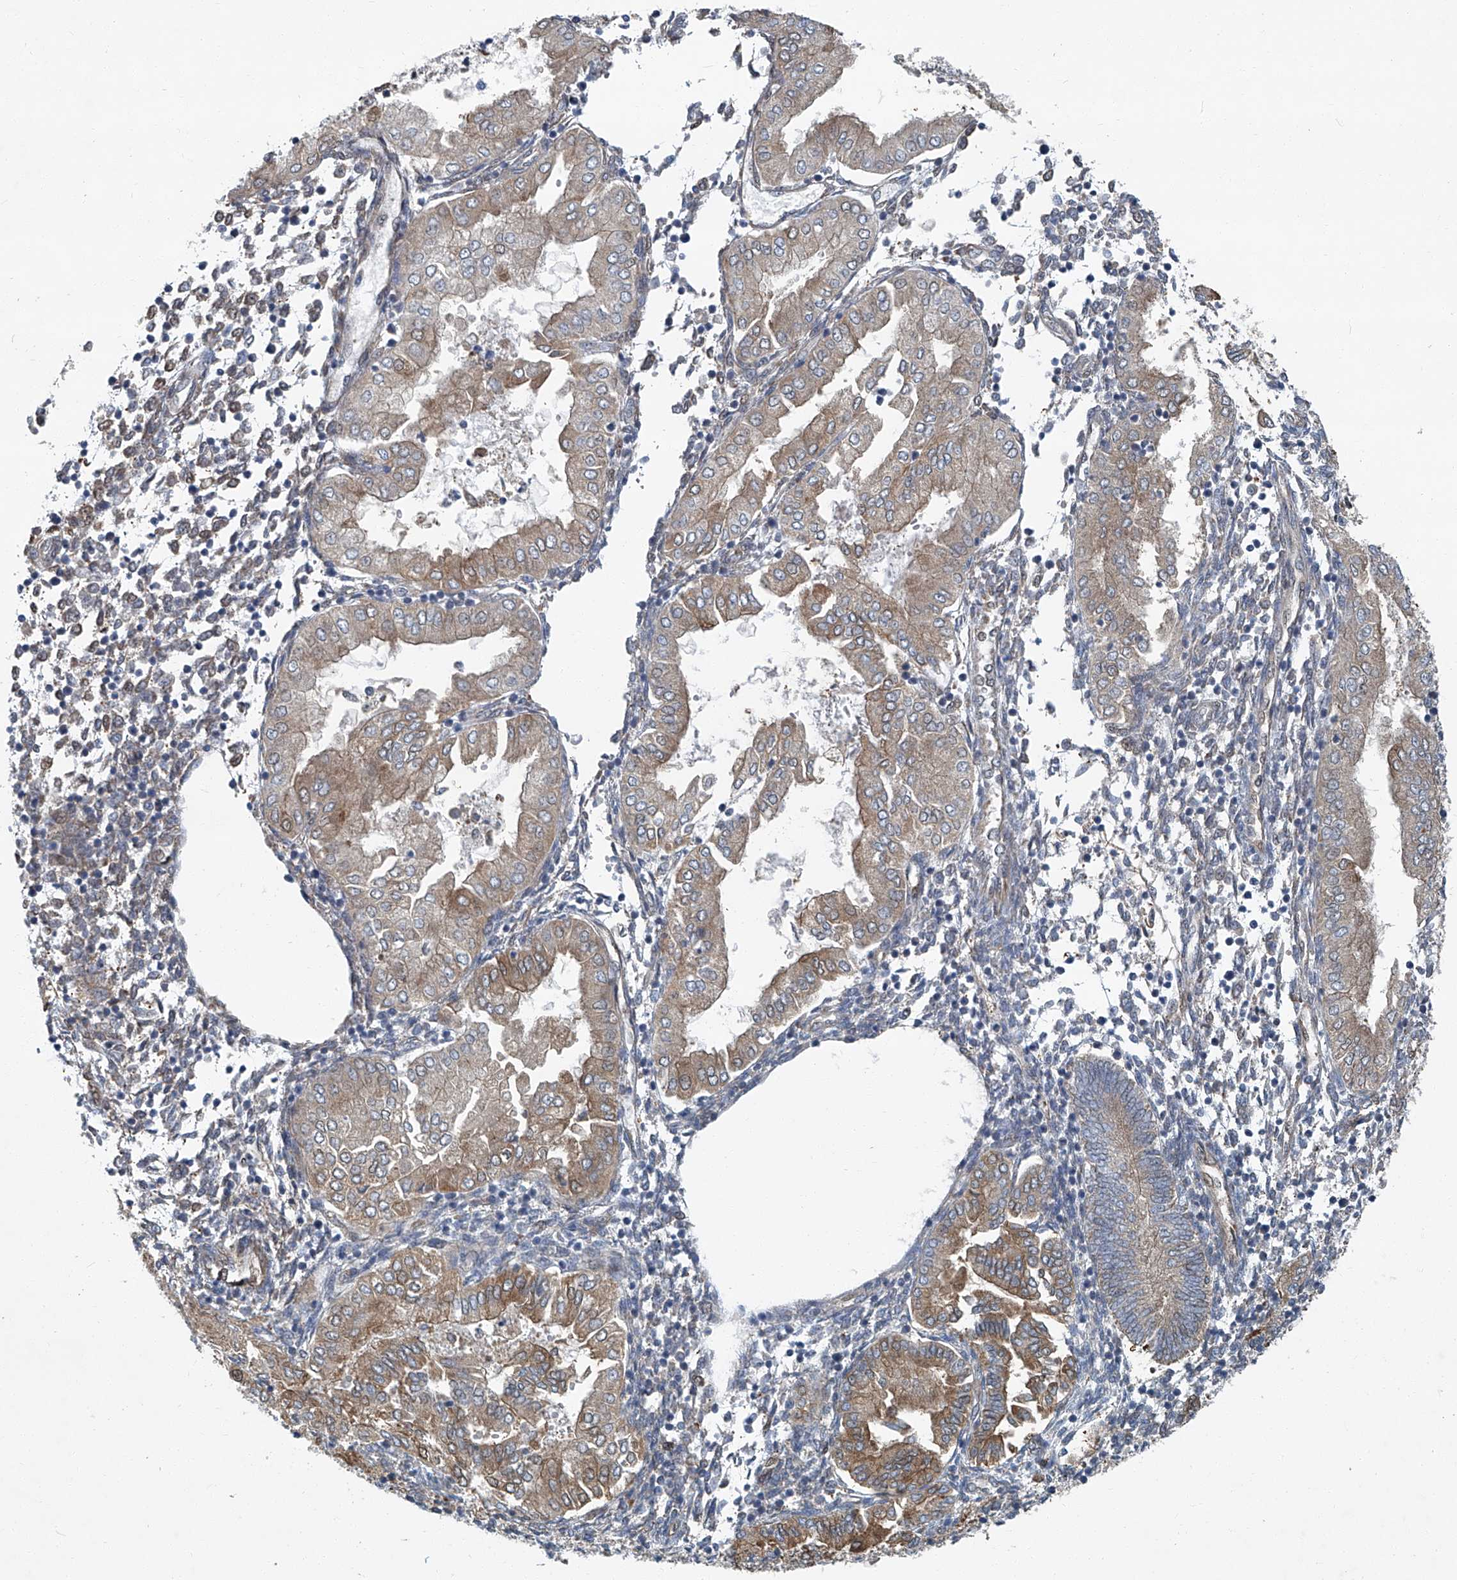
{"staining": {"intensity": "negative", "quantity": "none", "location": "none"}, "tissue": "endometrium", "cell_type": "Cells in endometrial stroma", "image_type": "normal", "snomed": [{"axis": "morphology", "description": "Normal tissue, NOS"}, {"axis": "topography", "description": "Endometrium"}], "caption": "This photomicrograph is of benign endometrium stained with immunohistochemistry to label a protein in brown with the nuclei are counter-stained blue. There is no staining in cells in endometrial stroma. (IHC, brightfield microscopy, high magnification).", "gene": "GPR132", "patient": {"sex": "female", "age": 53}}